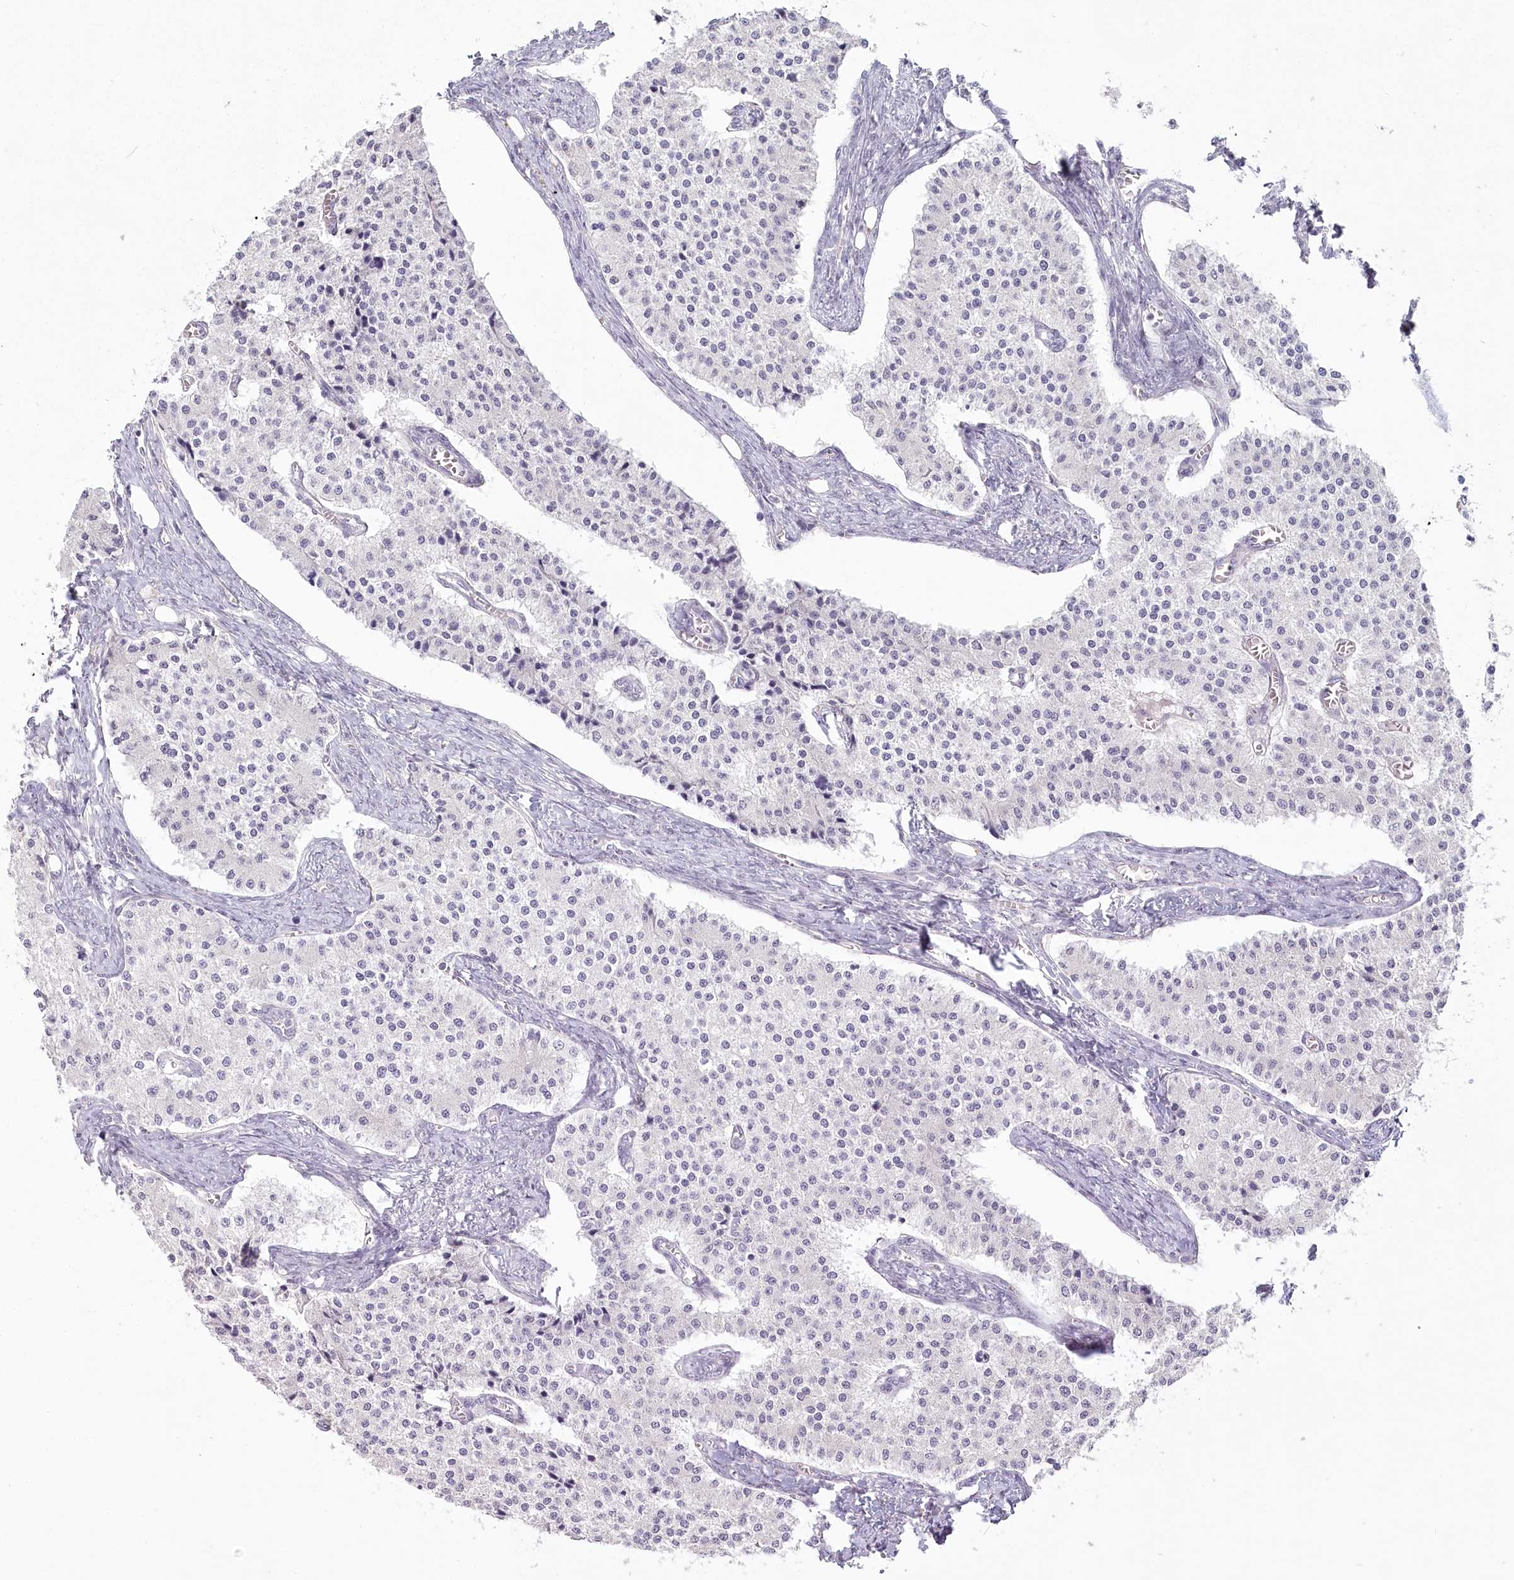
{"staining": {"intensity": "negative", "quantity": "none", "location": "none"}, "tissue": "carcinoid", "cell_type": "Tumor cells", "image_type": "cancer", "snomed": [{"axis": "morphology", "description": "Carcinoid, malignant, NOS"}, {"axis": "topography", "description": "Colon"}], "caption": "Tumor cells show no significant protein expression in carcinoid (malignant). Brightfield microscopy of immunohistochemistry stained with DAB (3,3'-diaminobenzidine) (brown) and hematoxylin (blue), captured at high magnification.", "gene": "USP11", "patient": {"sex": "female", "age": 52}}